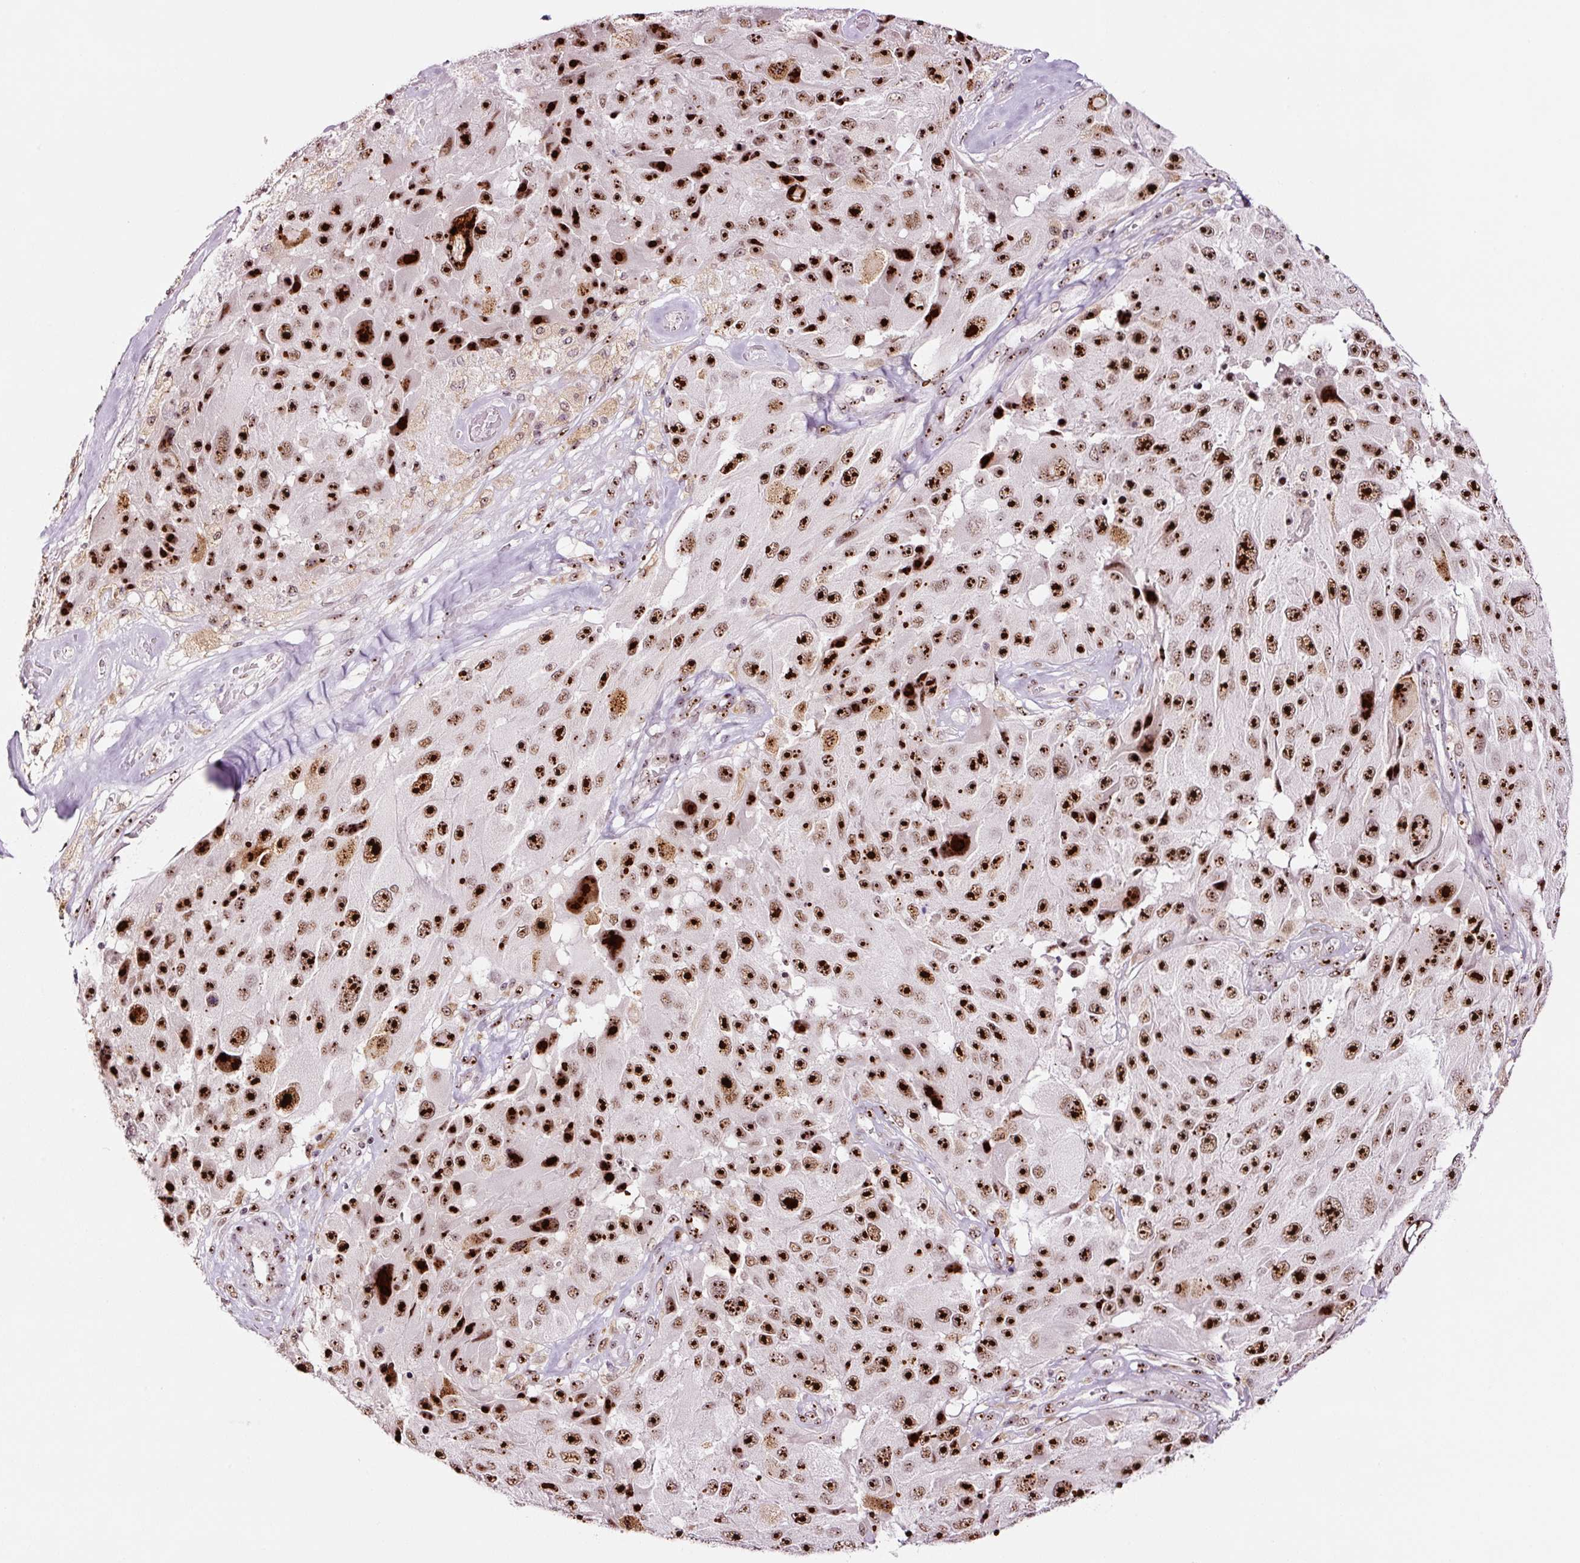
{"staining": {"intensity": "strong", "quantity": ">75%", "location": "nuclear"}, "tissue": "melanoma", "cell_type": "Tumor cells", "image_type": "cancer", "snomed": [{"axis": "morphology", "description": "Malignant melanoma, Metastatic site"}, {"axis": "topography", "description": "Lymph node"}], "caption": "Immunohistochemistry micrograph of human melanoma stained for a protein (brown), which demonstrates high levels of strong nuclear staining in approximately >75% of tumor cells.", "gene": "GNL3", "patient": {"sex": "male", "age": 62}}